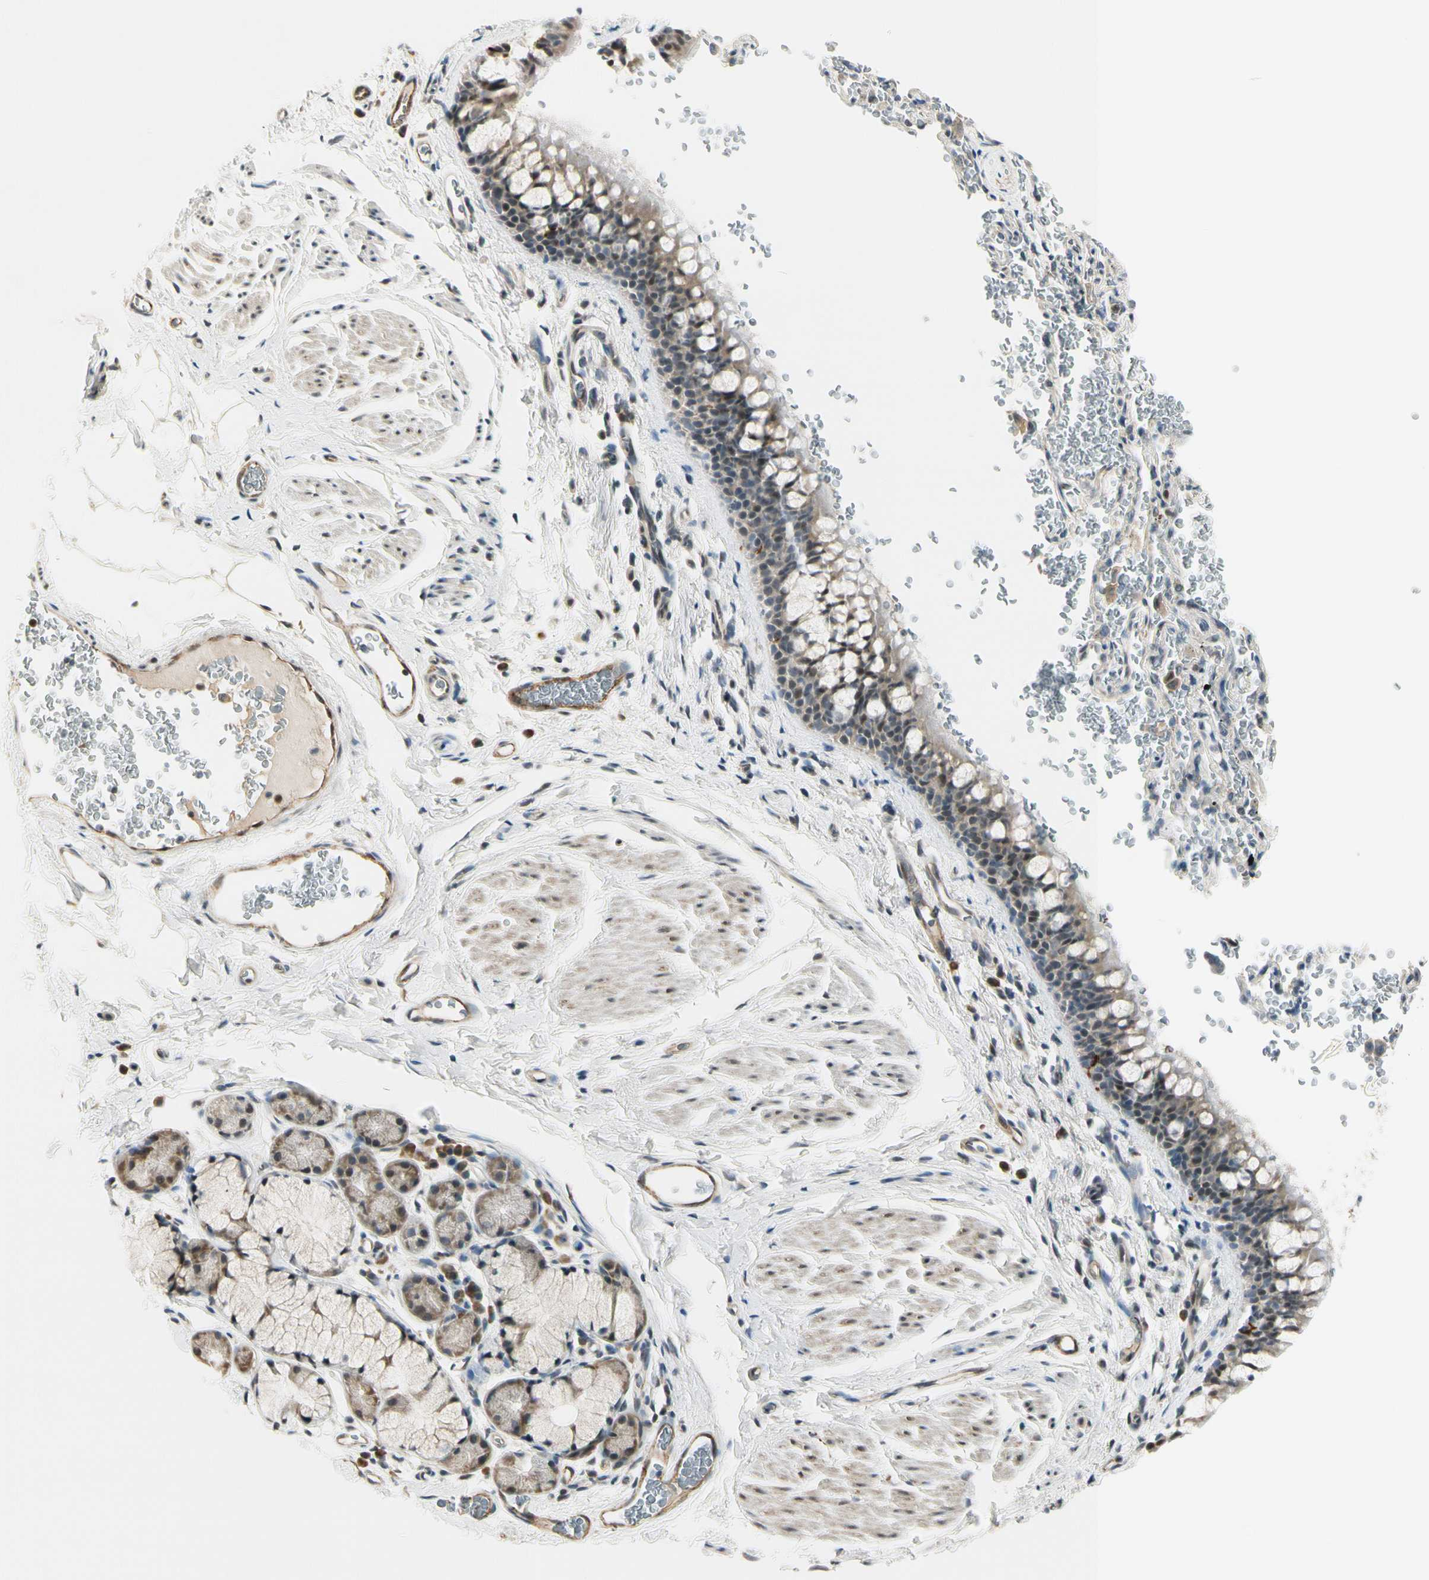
{"staining": {"intensity": "weak", "quantity": ">75%", "location": "cytoplasmic/membranous,nuclear"}, "tissue": "bronchus", "cell_type": "Respiratory epithelial cells", "image_type": "normal", "snomed": [{"axis": "morphology", "description": "Normal tissue, NOS"}, {"axis": "morphology", "description": "Malignant melanoma, Metastatic site"}, {"axis": "topography", "description": "Bronchus"}, {"axis": "topography", "description": "Lung"}], "caption": "Weak cytoplasmic/membranous,nuclear protein expression is seen in about >75% of respiratory epithelial cells in bronchus. (brown staining indicates protein expression, while blue staining denotes nuclei).", "gene": "NPDC1", "patient": {"sex": "male", "age": 64}}